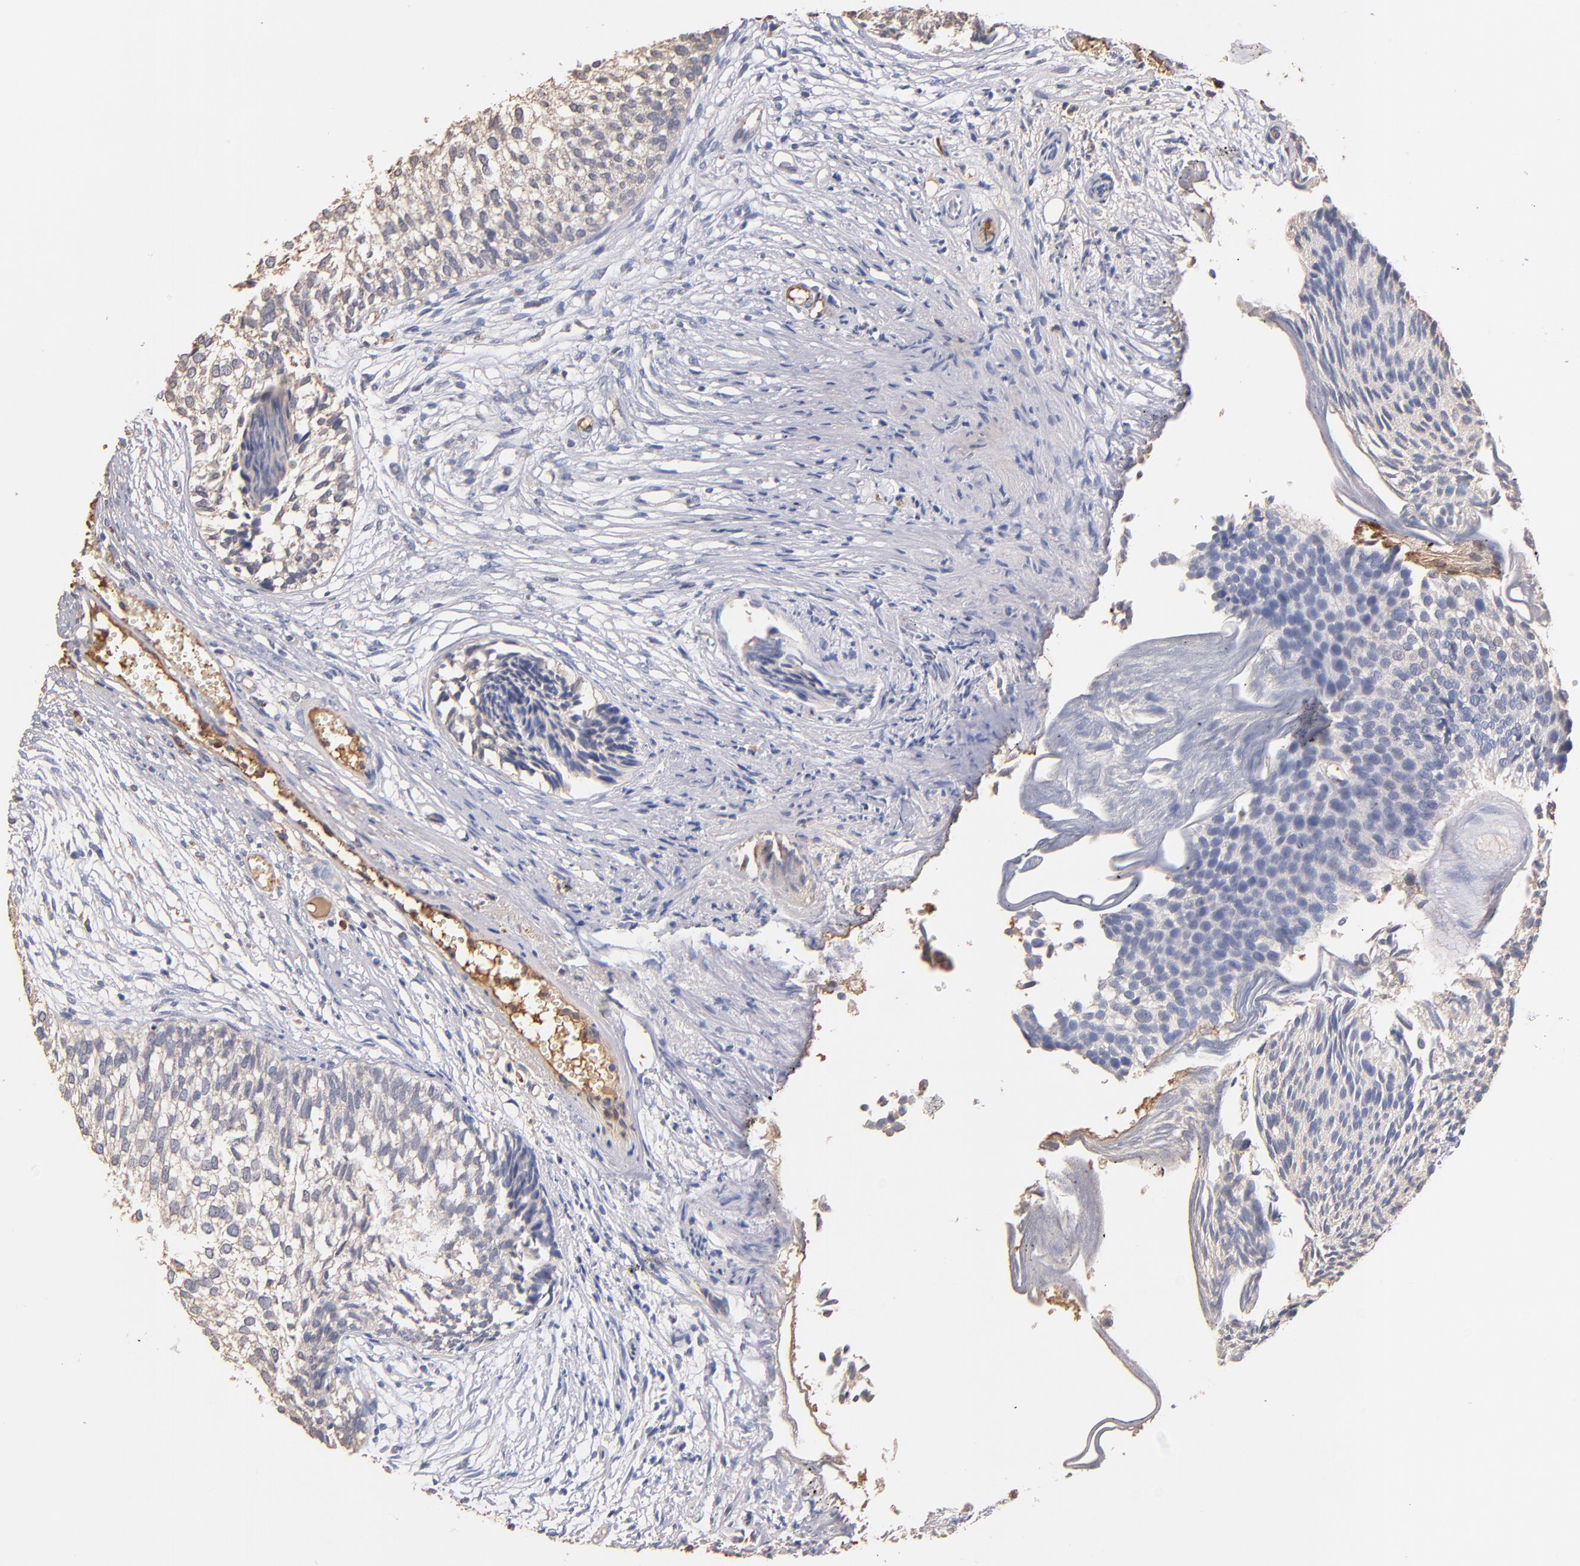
{"staining": {"intensity": "weak", "quantity": "<25%", "location": "cytoplasmic/membranous"}, "tissue": "urothelial cancer", "cell_type": "Tumor cells", "image_type": "cancer", "snomed": [{"axis": "morphology", "description": "Urothelial carcinoma, Low grade"}, {"axis": "topography", "description": "Urinary bladder"}], "caption": "Immunohistochemistry of human urothelial cancer exhibits no expression in tumor cells. (DAB (3,3'-diaminobenzidine) immunohistochemistry with hematoxylin counter stain).", "gene": "RO60", "patient": {"sex": "male", "age": 84}}